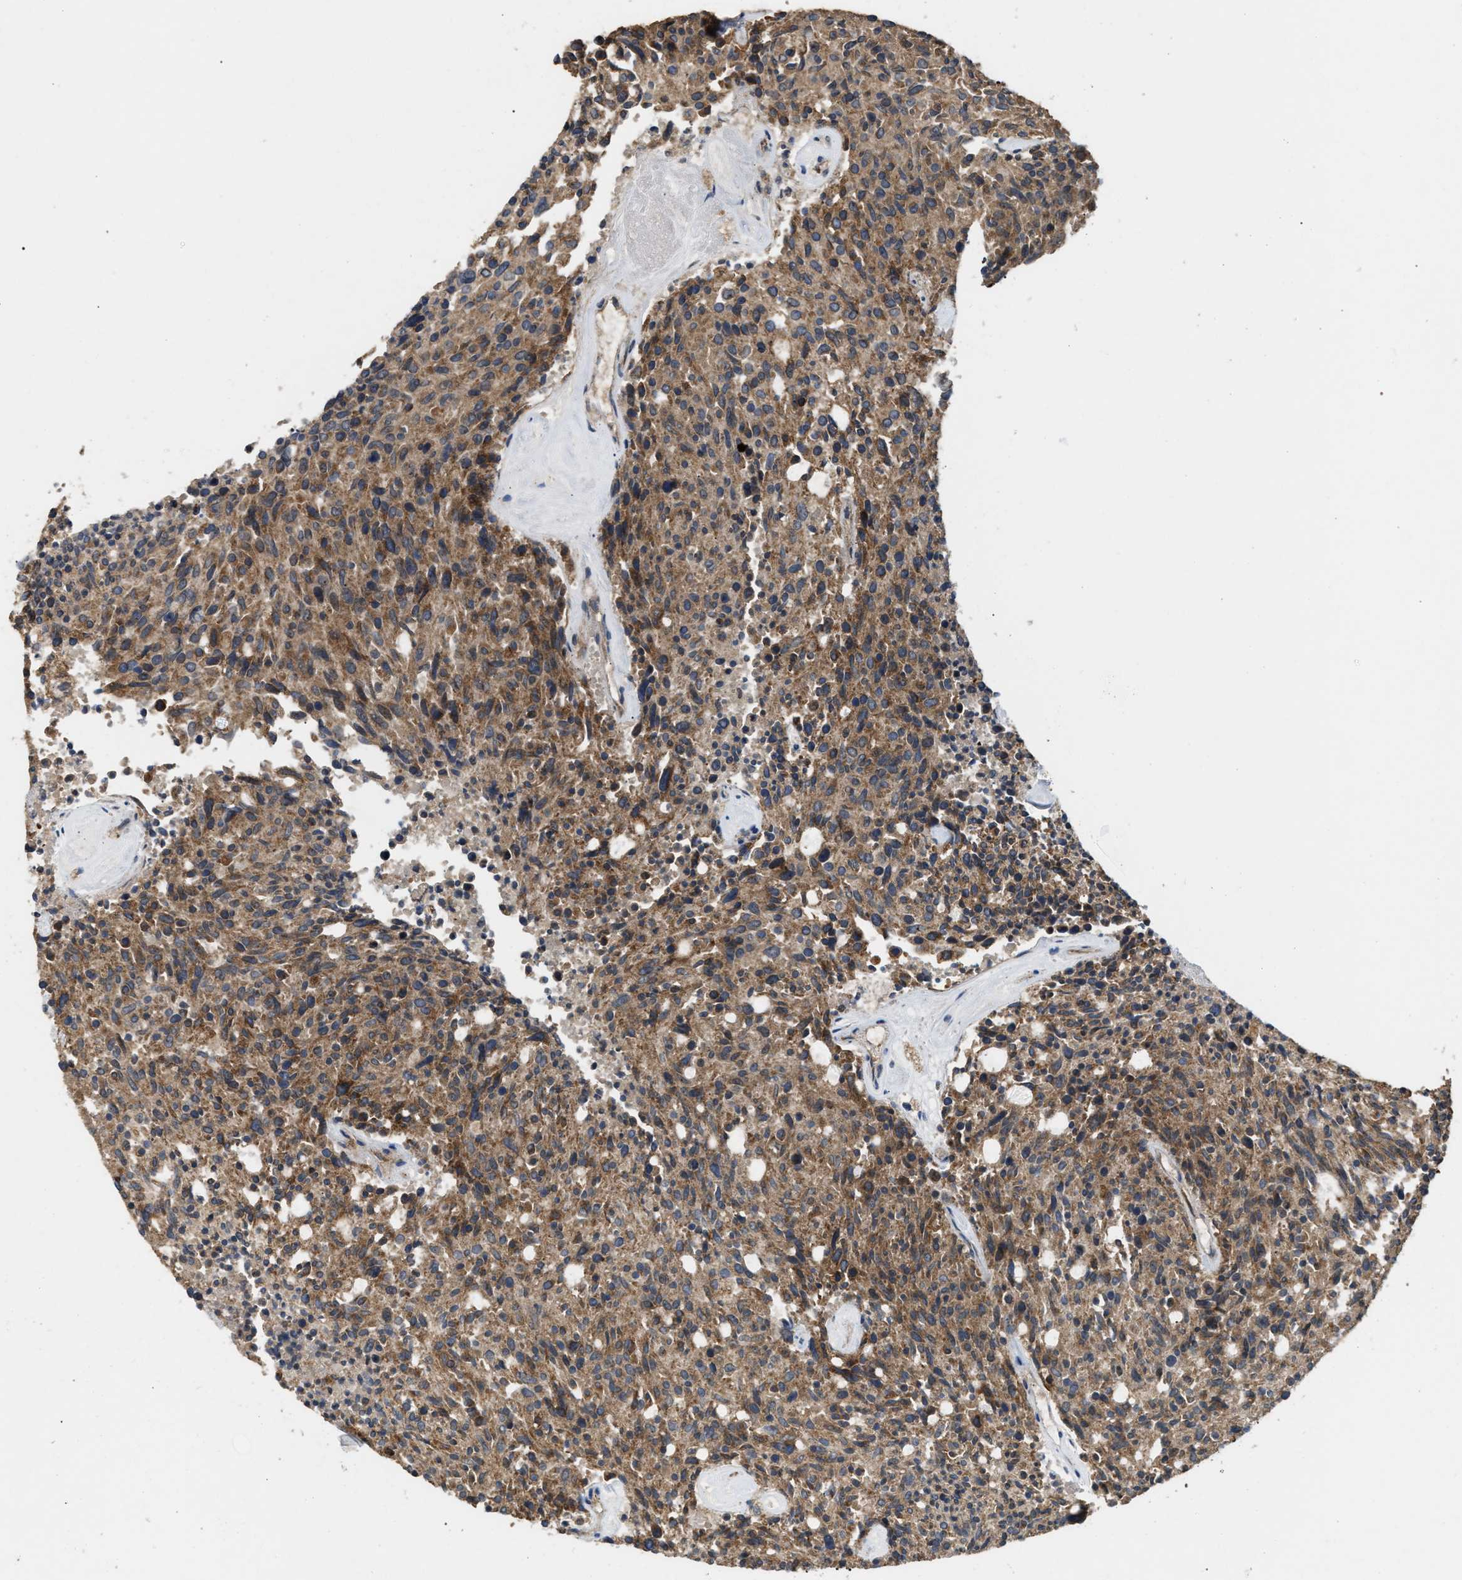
{"staining": {"intensity": "moderate", "quantity": ">75%", "location": "cytoplasmic/membranous"}, "tissue": "carcinoid", "cell_type": "Tumor cells", "image_type": "cancer", "snomed": [{"axis": "morphology", "description": "Carcinoid, malignant, NOS"}, {"axis": "topography", "description": "Pancreas"}], "caption": "Immunohistochemical staining of malignant carcinoid exhibits moderate cytoplasmic/membranous protein staining in about >75% of tumor cells.", "gene": "TACO1", "patient": {"sex": "female", "age": 54}}